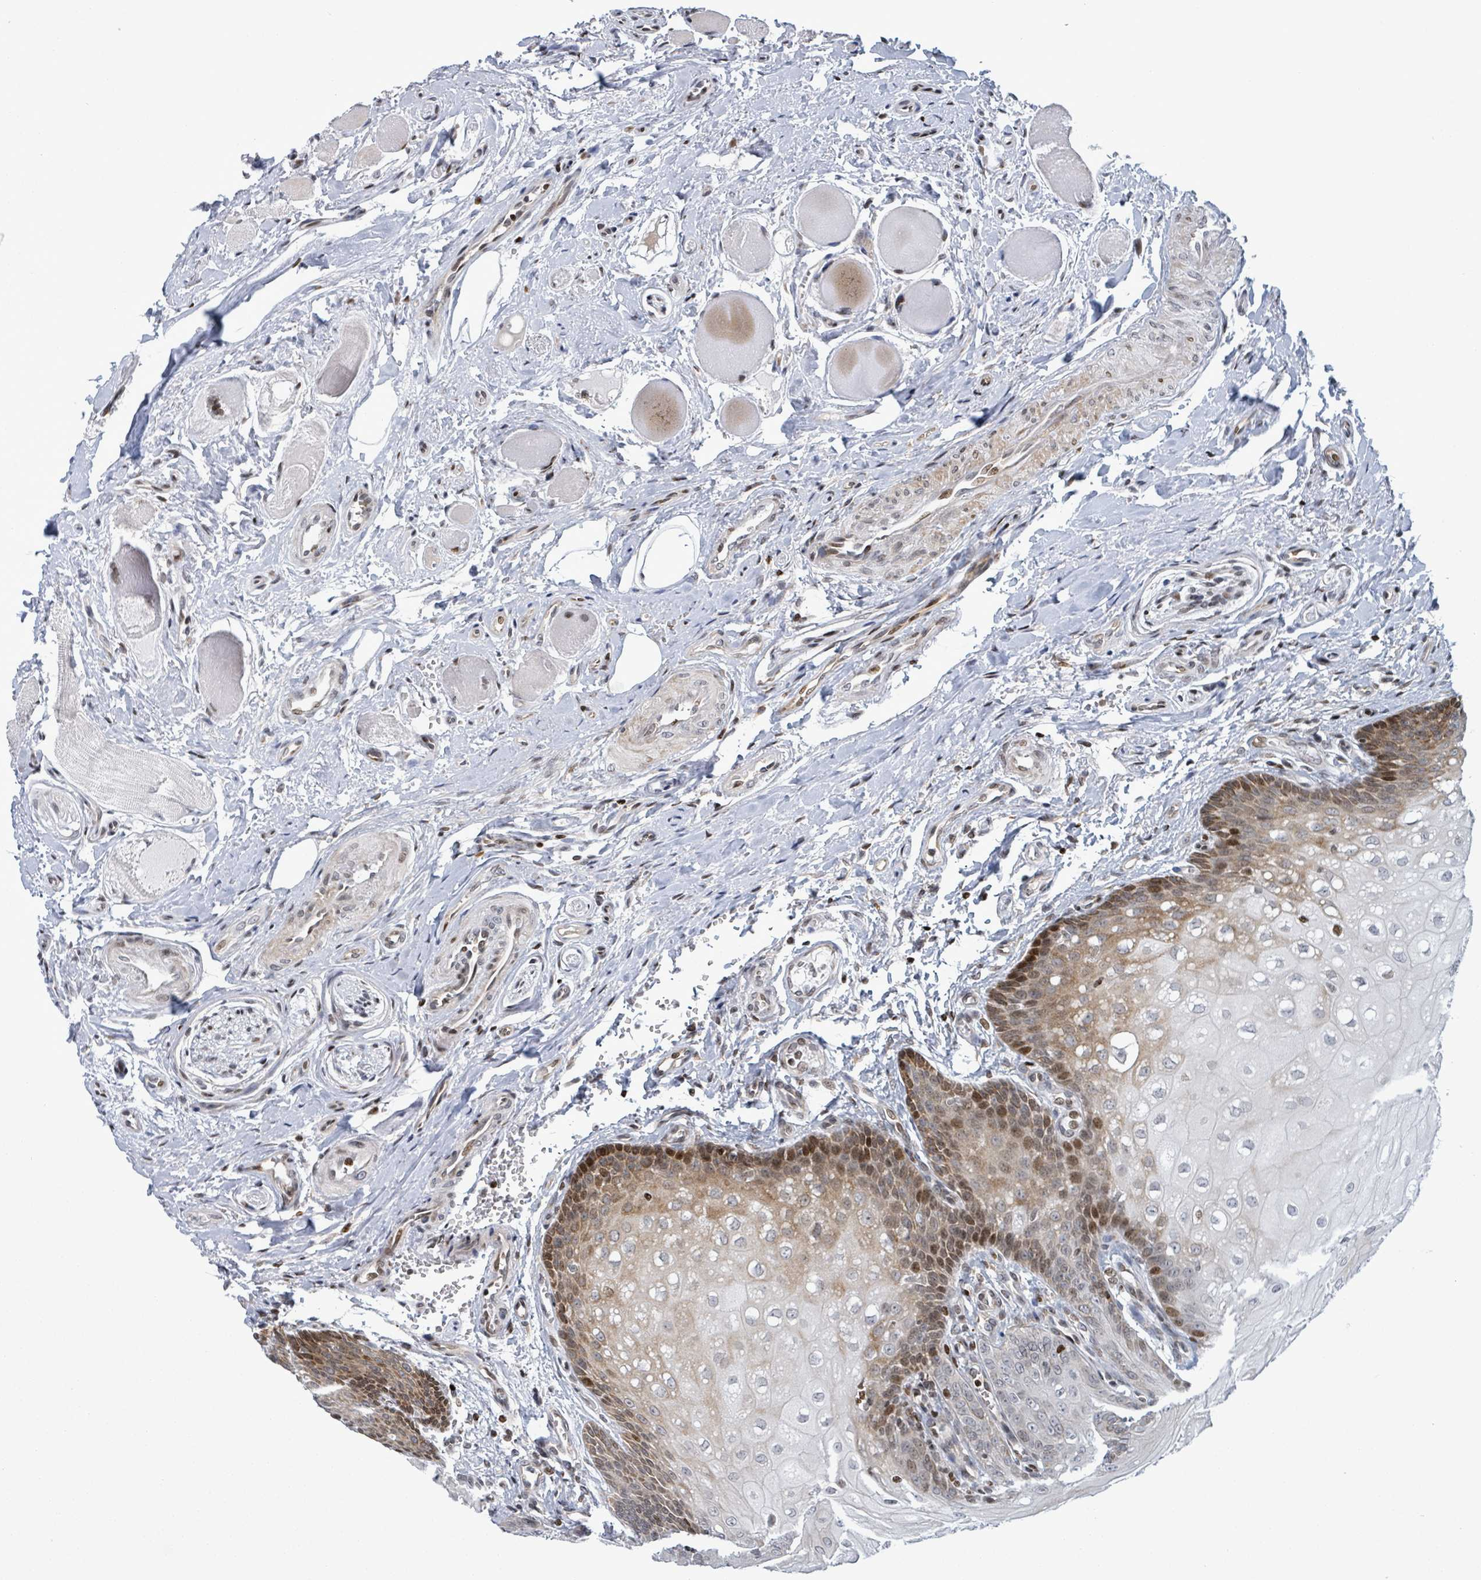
{"staining": {"intensity": "moderate", "quantity": ">75%", "location": "cytoplasmic/membranous,nuclear"}, "tissue": "oral mucosa", "cell_type": "Squamous epithelial cells", "image_type": "normal", "snomed": [{"axis": "morphology", "description": "Normal tissue, NOS"}, {"axis": "morphology", "description": "Squamous cell carcinoma, NOS"}, {"axis": "topography", "description": "Oral tissue"}, {"axis": "topography", "description": "Tounge, NOS"}, {"axis": "topography", "description": "Head-Neck"}], "caption": "Benign oral mucosa was stained to show a protein in brown. There is medium levels of moderate cytoplasmic/membranous,nuclear staining in approximately >75% of squamous epithelial cells. (DAB IHC, brown staining for protein, blue staining for nuclei).", "gene": "FNDC4", "patient": {"sex": "male", "age": 79}}